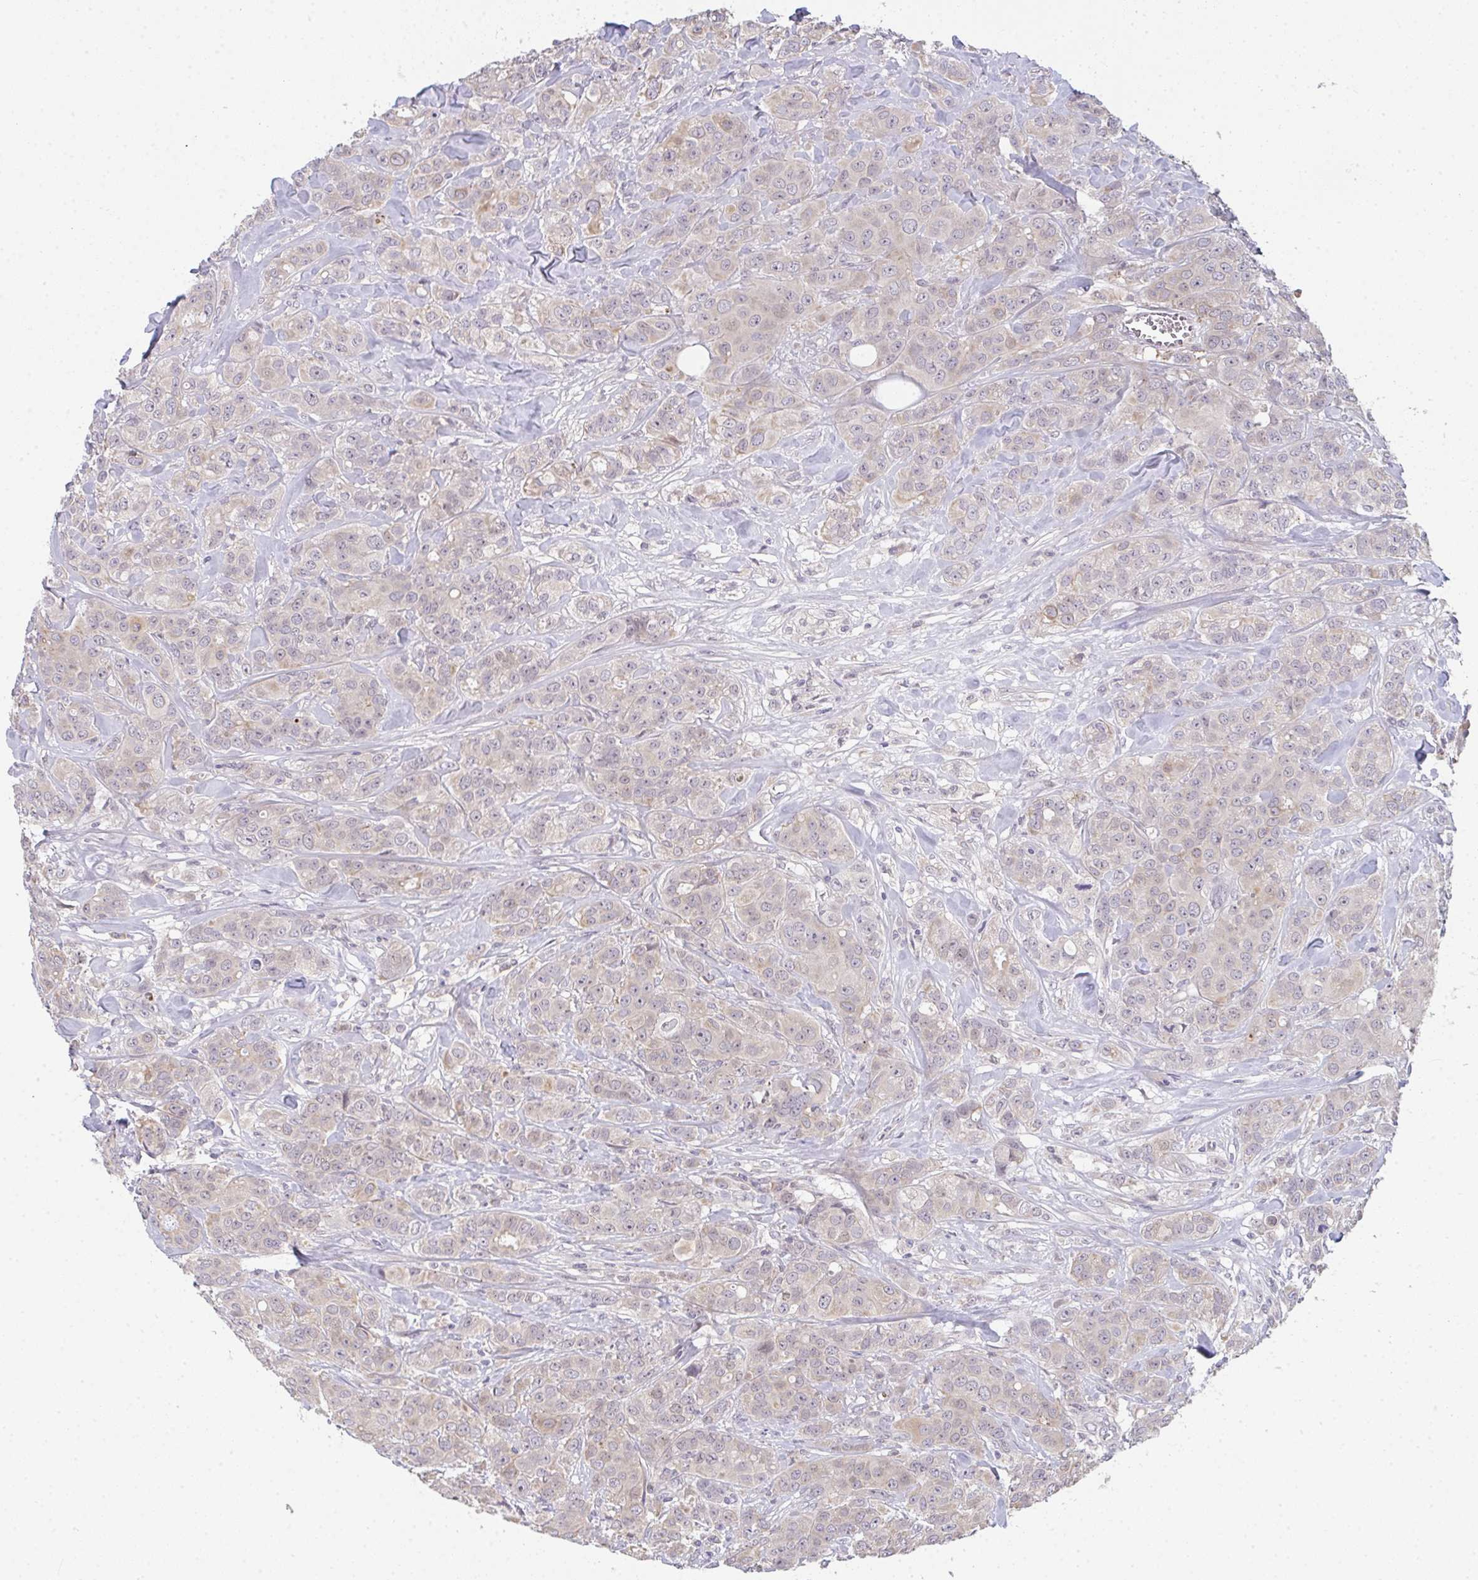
{"staining": {"intensity": "weak", "quantity": "25%-75%", "location": "cytoplasmic/membranous,nuclear"}, "tissue": "breast cancer", "cell_type": "Tumor cells", "image_type": "cancer", "snomed": [{"axis": "morphology", "description": "Normal tissue, NOS"}, {"axis": "morphology", "description": "Duct carcinoma"}, {"axis": "topography", "description": "Breast"}], "caption": "A low amount of weak cytoplasmic/membranous and nuclear staining is appreciated in approximately 25%-75% of tumor cells in breast cancer tissue. Immunohistochemistry stains the protein of interest in brown and the nuclei are stained blue.", "gene": "RIOK1", "patient": {"sex": "female", "age": 43}}